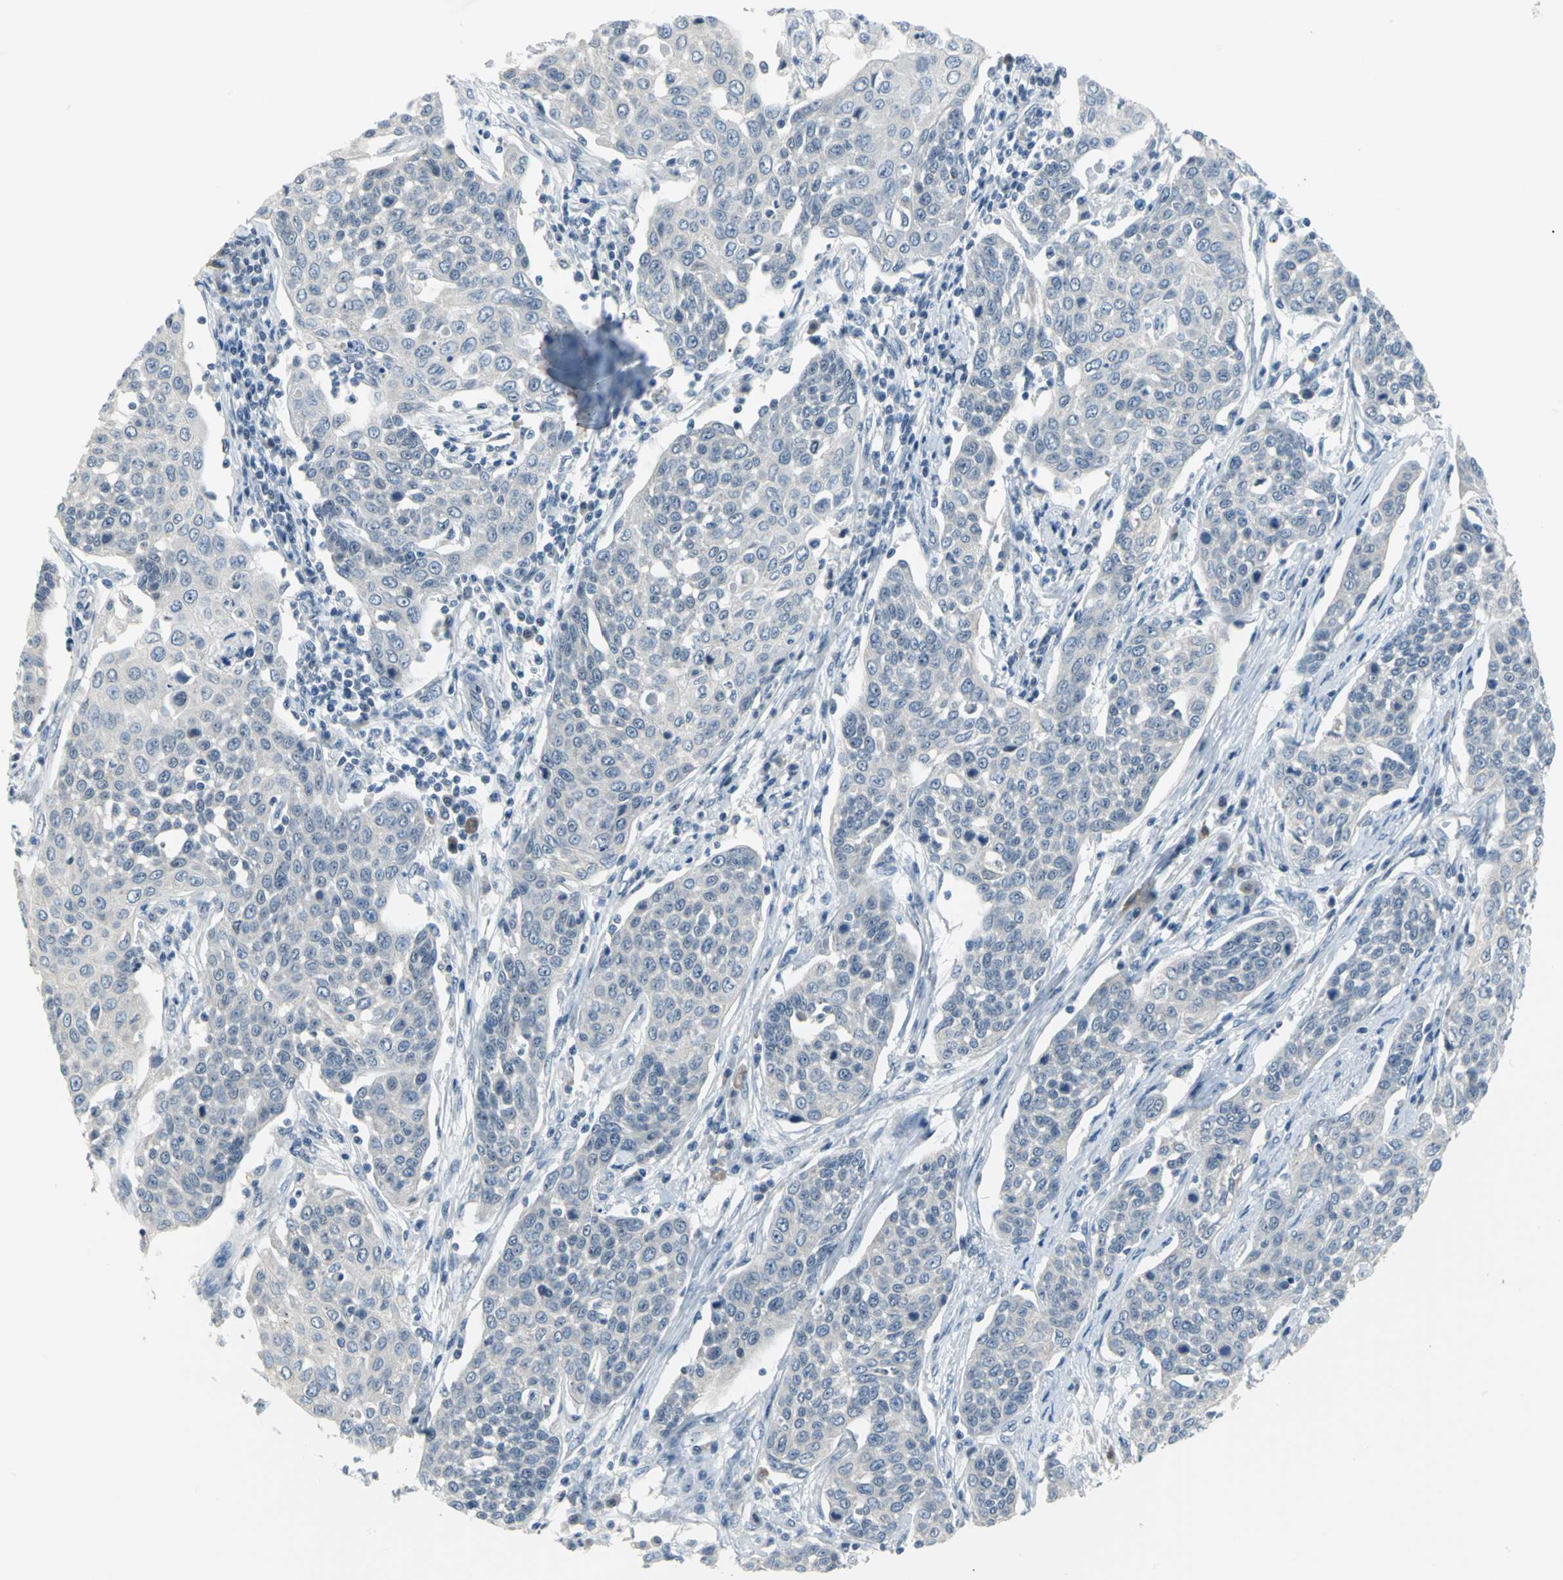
{"staining": {"intensity": "moderate", "quantity": "25%-75%", "location": "nuclear"}, "tissue": "cervical cancer", "cell_type": "Tumor cells", "image_type": "cancer", "snomed": [{"axis": "morphology", "description": "Squamous cell carcinoma, NOS"}, {"axis": "topography", "description": "Cervix"}], "caption": "Immunohistochemical staining of cervical squamous cell carcinoma displays medium levels of moderate nuclear protein positivity in approximately 25%-75% of tumor cells.", "gene": "MYBBP1A", "patient": {"sex": "female", "age": 34}}